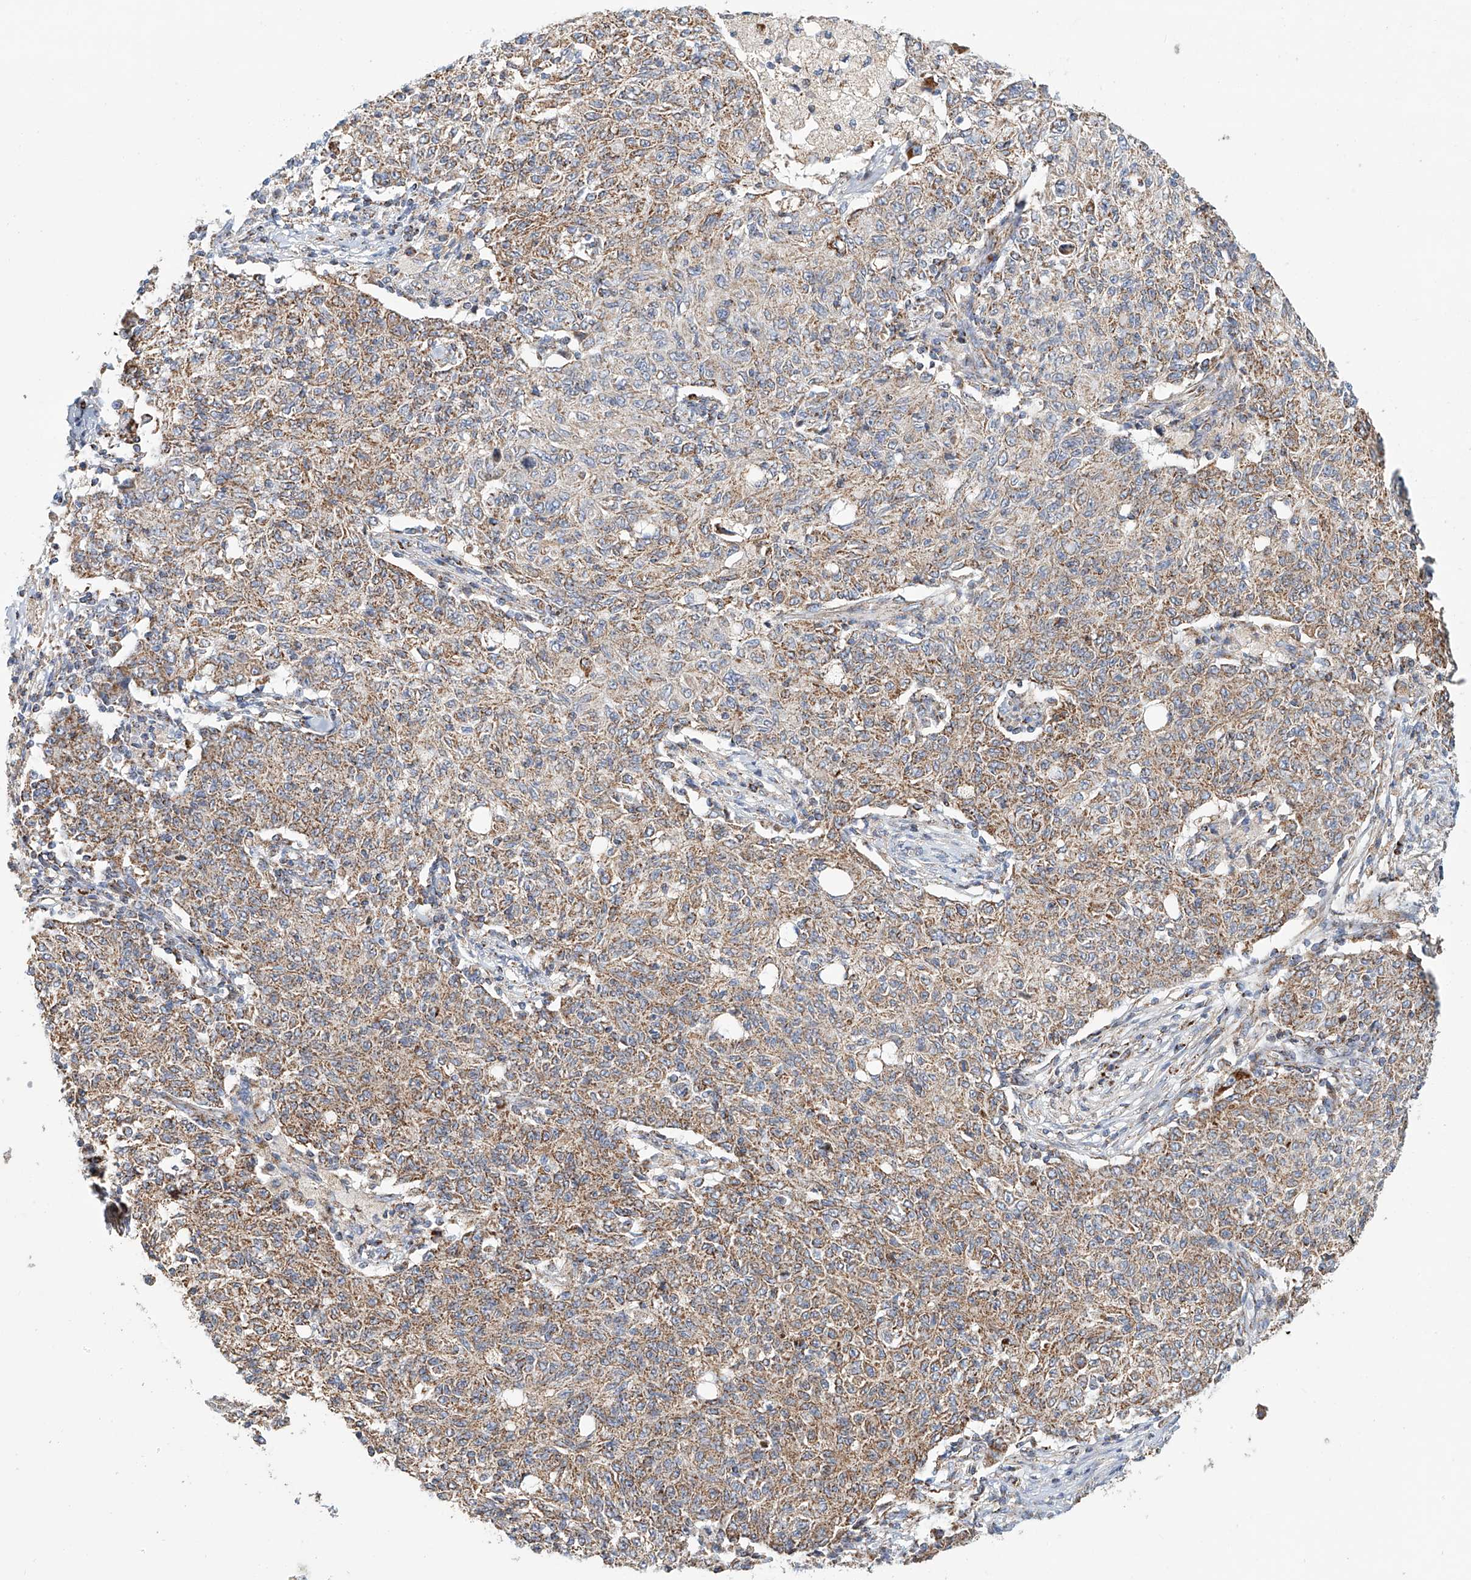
{"staining": {"intensity": "weak", "quantity": ">75%", "location": "cytoplasmic/membranous"}, "tissue": "ovarian cancer", "cell_type": "Tumor cells", "image_type": "cancer", "snomed": [{"axis": "morphology", "description": "Carcinoma, endometroid"}, {"axis": "topography", "description": "Ovary"}], "caption": "Ovarian endometroid carcinoma was stained to show a protein in brown. There is low levels of weak cytoplasmic/membranous expression in about >75% of tumor cells. (DAB IHC with brightfield microscopy, high magnification).", "gene": "MCL1", "patient": {"sex": "female", "age": 42}}